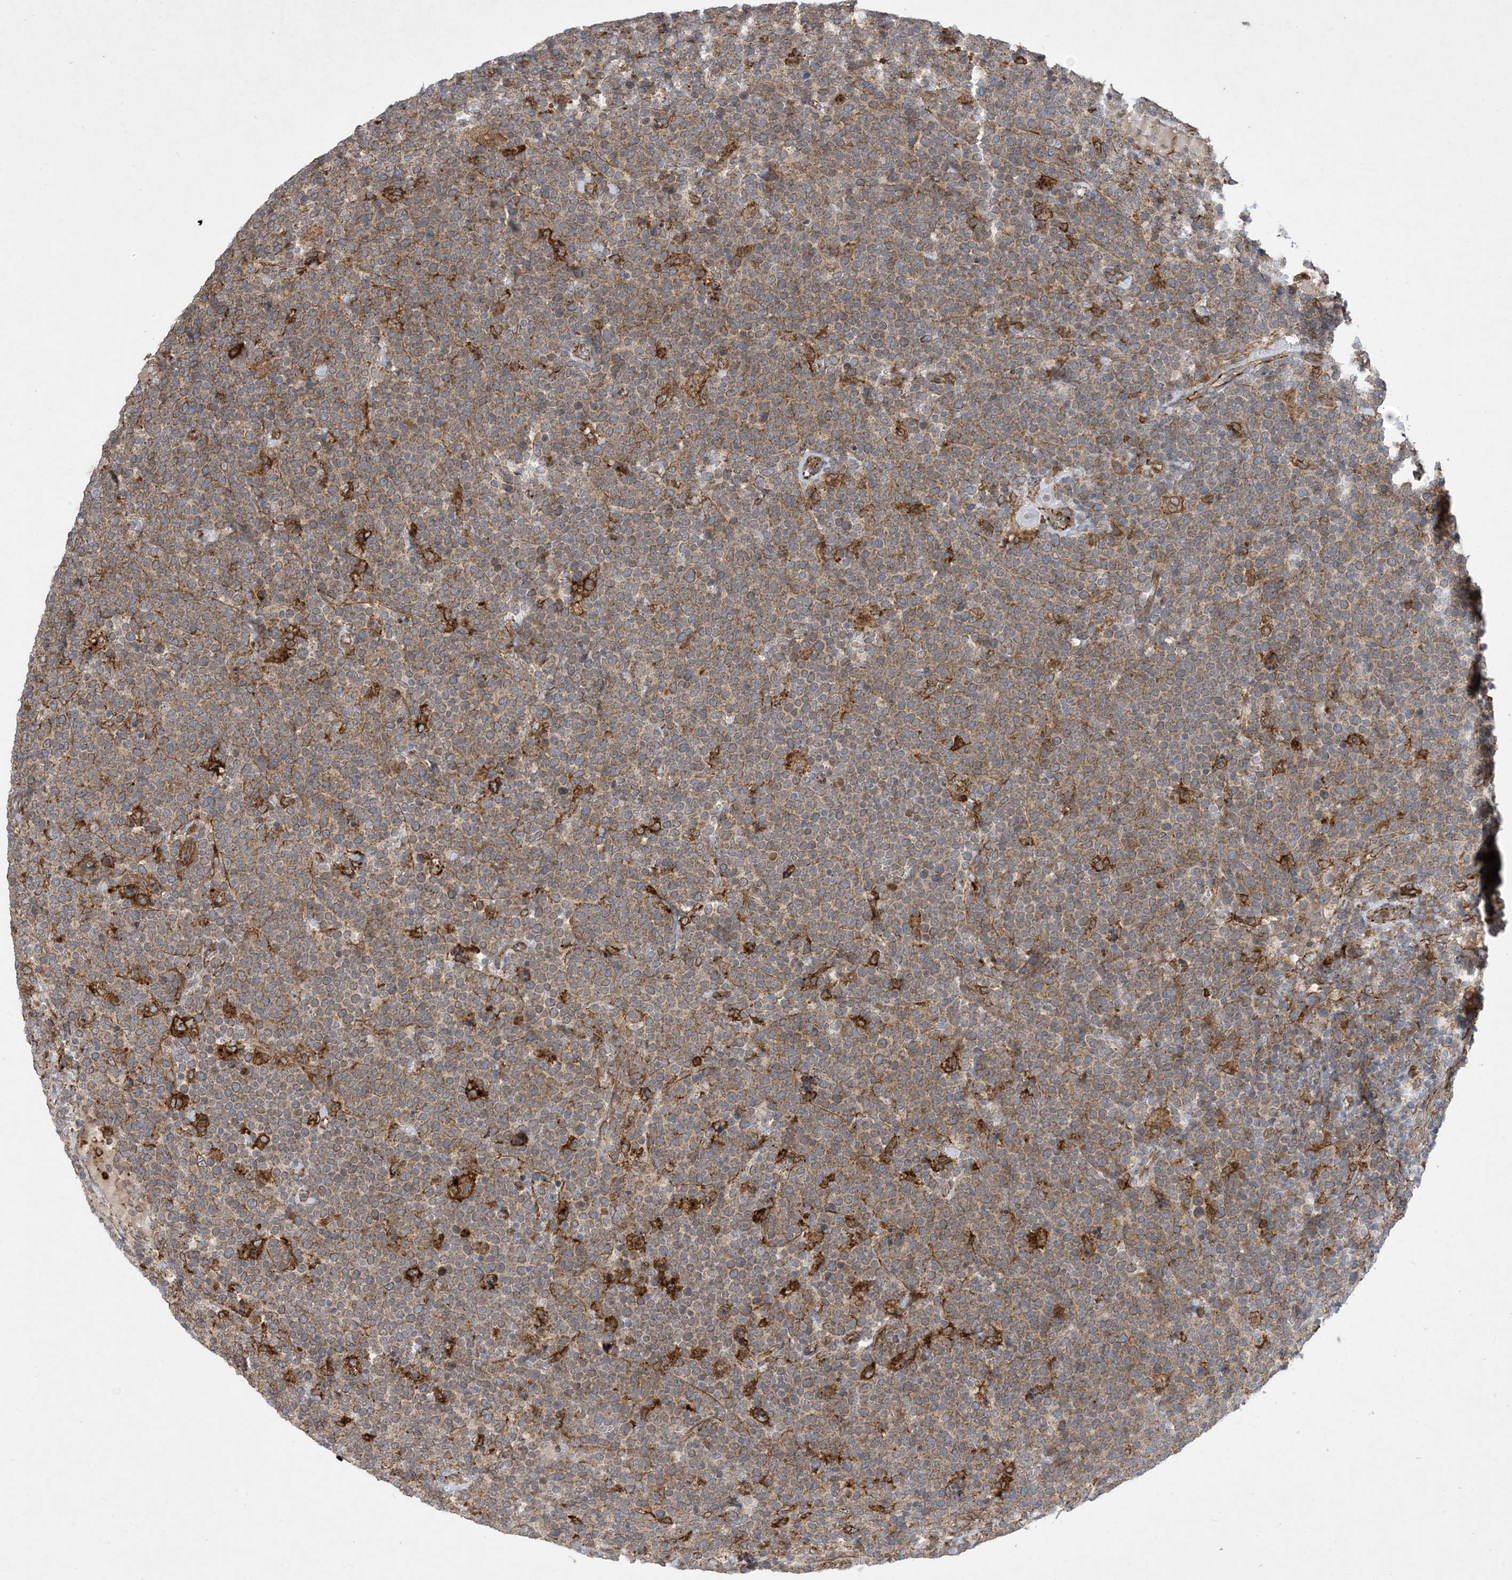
{"staining": {"intensity": "moderate", "quantity": ">75%", "location": "cytoplasmic/membranous"}, "tissue": "lymphoma", "cell_type": "Tumor cells", "image_type": "cancer", "snomed": [{"axis": "morphology", "description": "Malignant lymphoma, non-Hodgkin's type, High grade"}, {"axis": "topography", "description": "Lymph node"}], "caption": "This photomicrograph reveals lymphoma stained with immunohistochemistry (IHC) to label a protein in brown. The cytoplasmic/membranous of tumor cells show moderate positivity for the protein. Nuclei are counter-stained blue.", "gene": "OTOP1", "patient": {"sex": "male", "age": 61}}